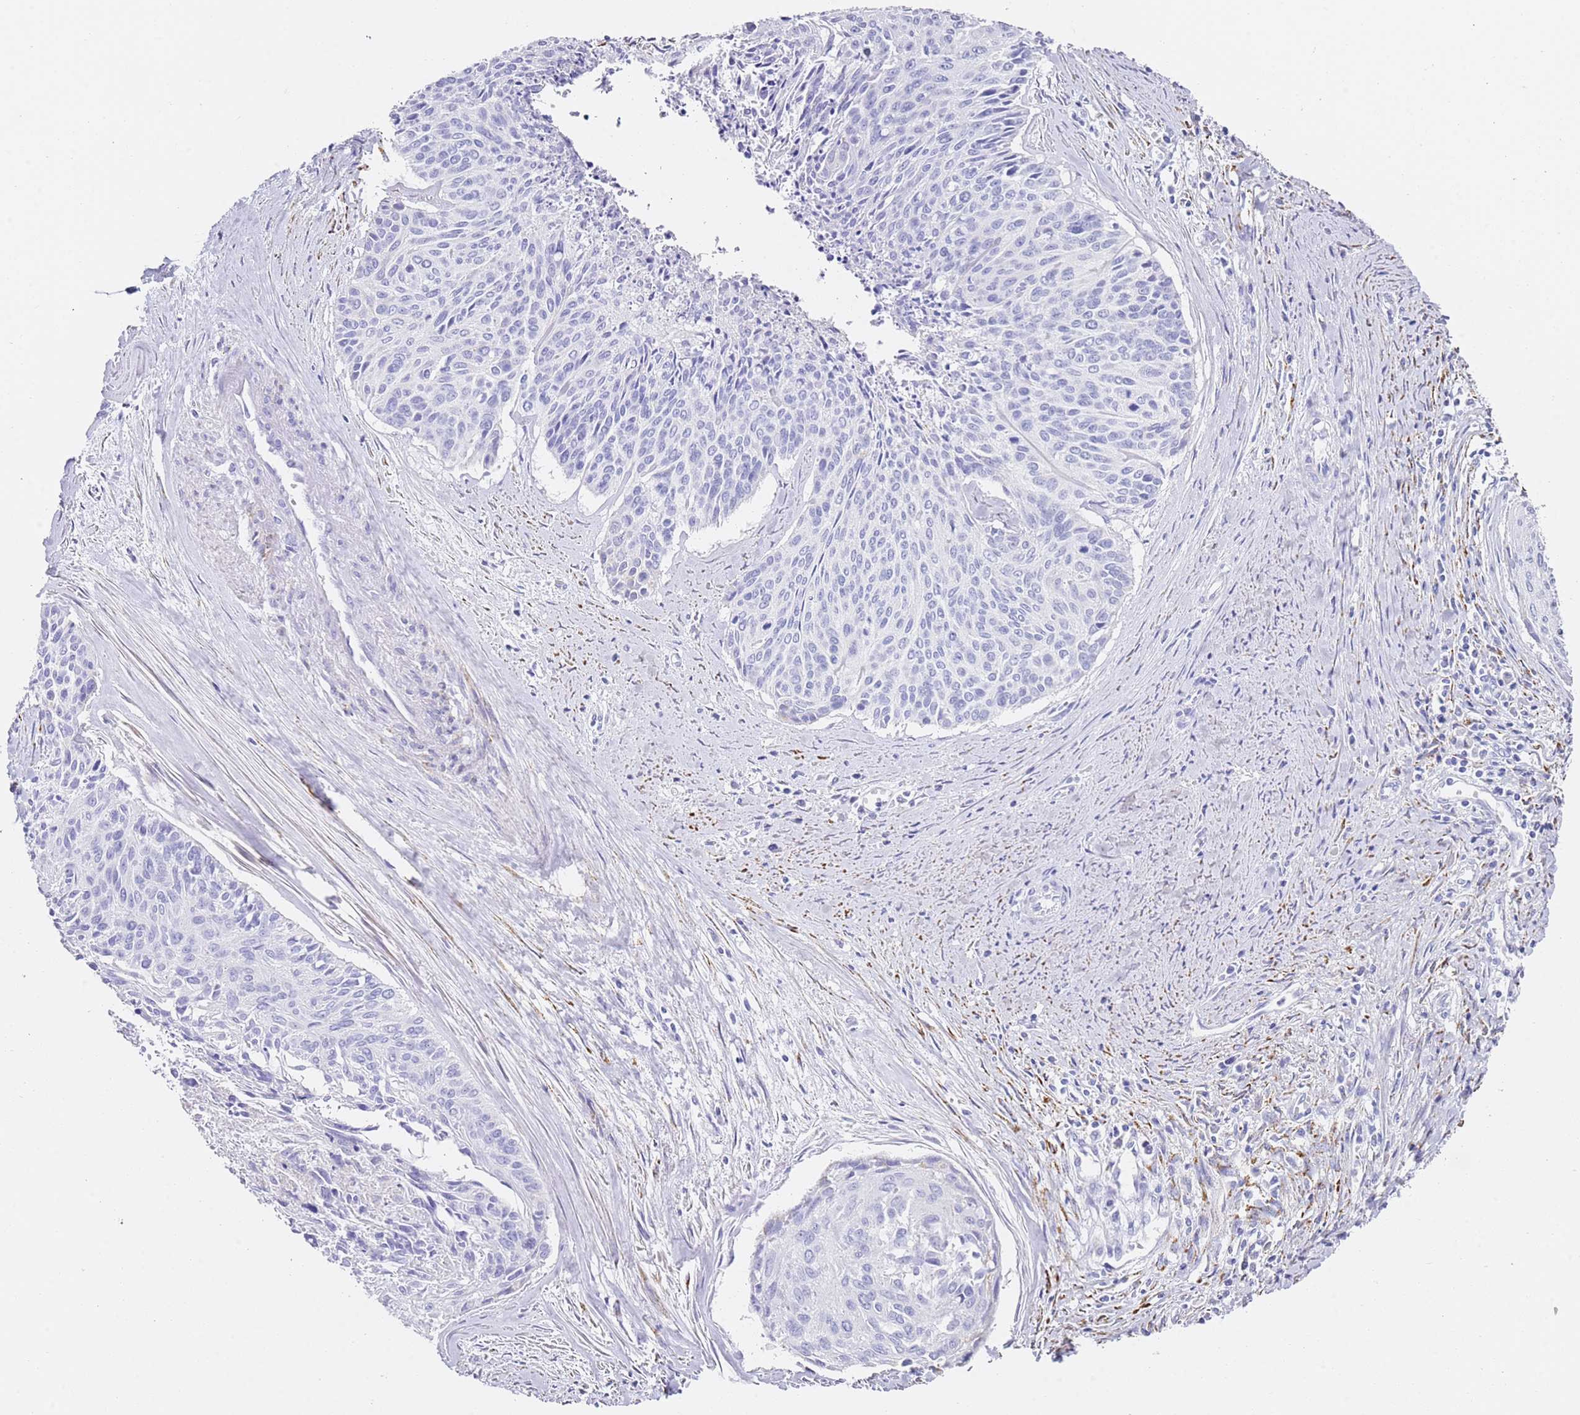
{"staining": {"intensity": "negative", "quantity": "none", "location": "none"}, "tissue": "cervical cancer", "cell_type": "Tumor cells", "image_type": "cancer", "snomed": [{"axis": "morphology", "description": "Squamous cell carcinoma, NOS"}, {"axis": "topography", "description": "Cervix"}], "caption": "Immunohistochemistry (IHC) micrograph of human cervical cancer (squamous cell carcinoma) stained for a protein (brown), which displays no staining in tumor cells.", "gene": "PTBP2", "patient": {"sex": "female", "age": 55}}